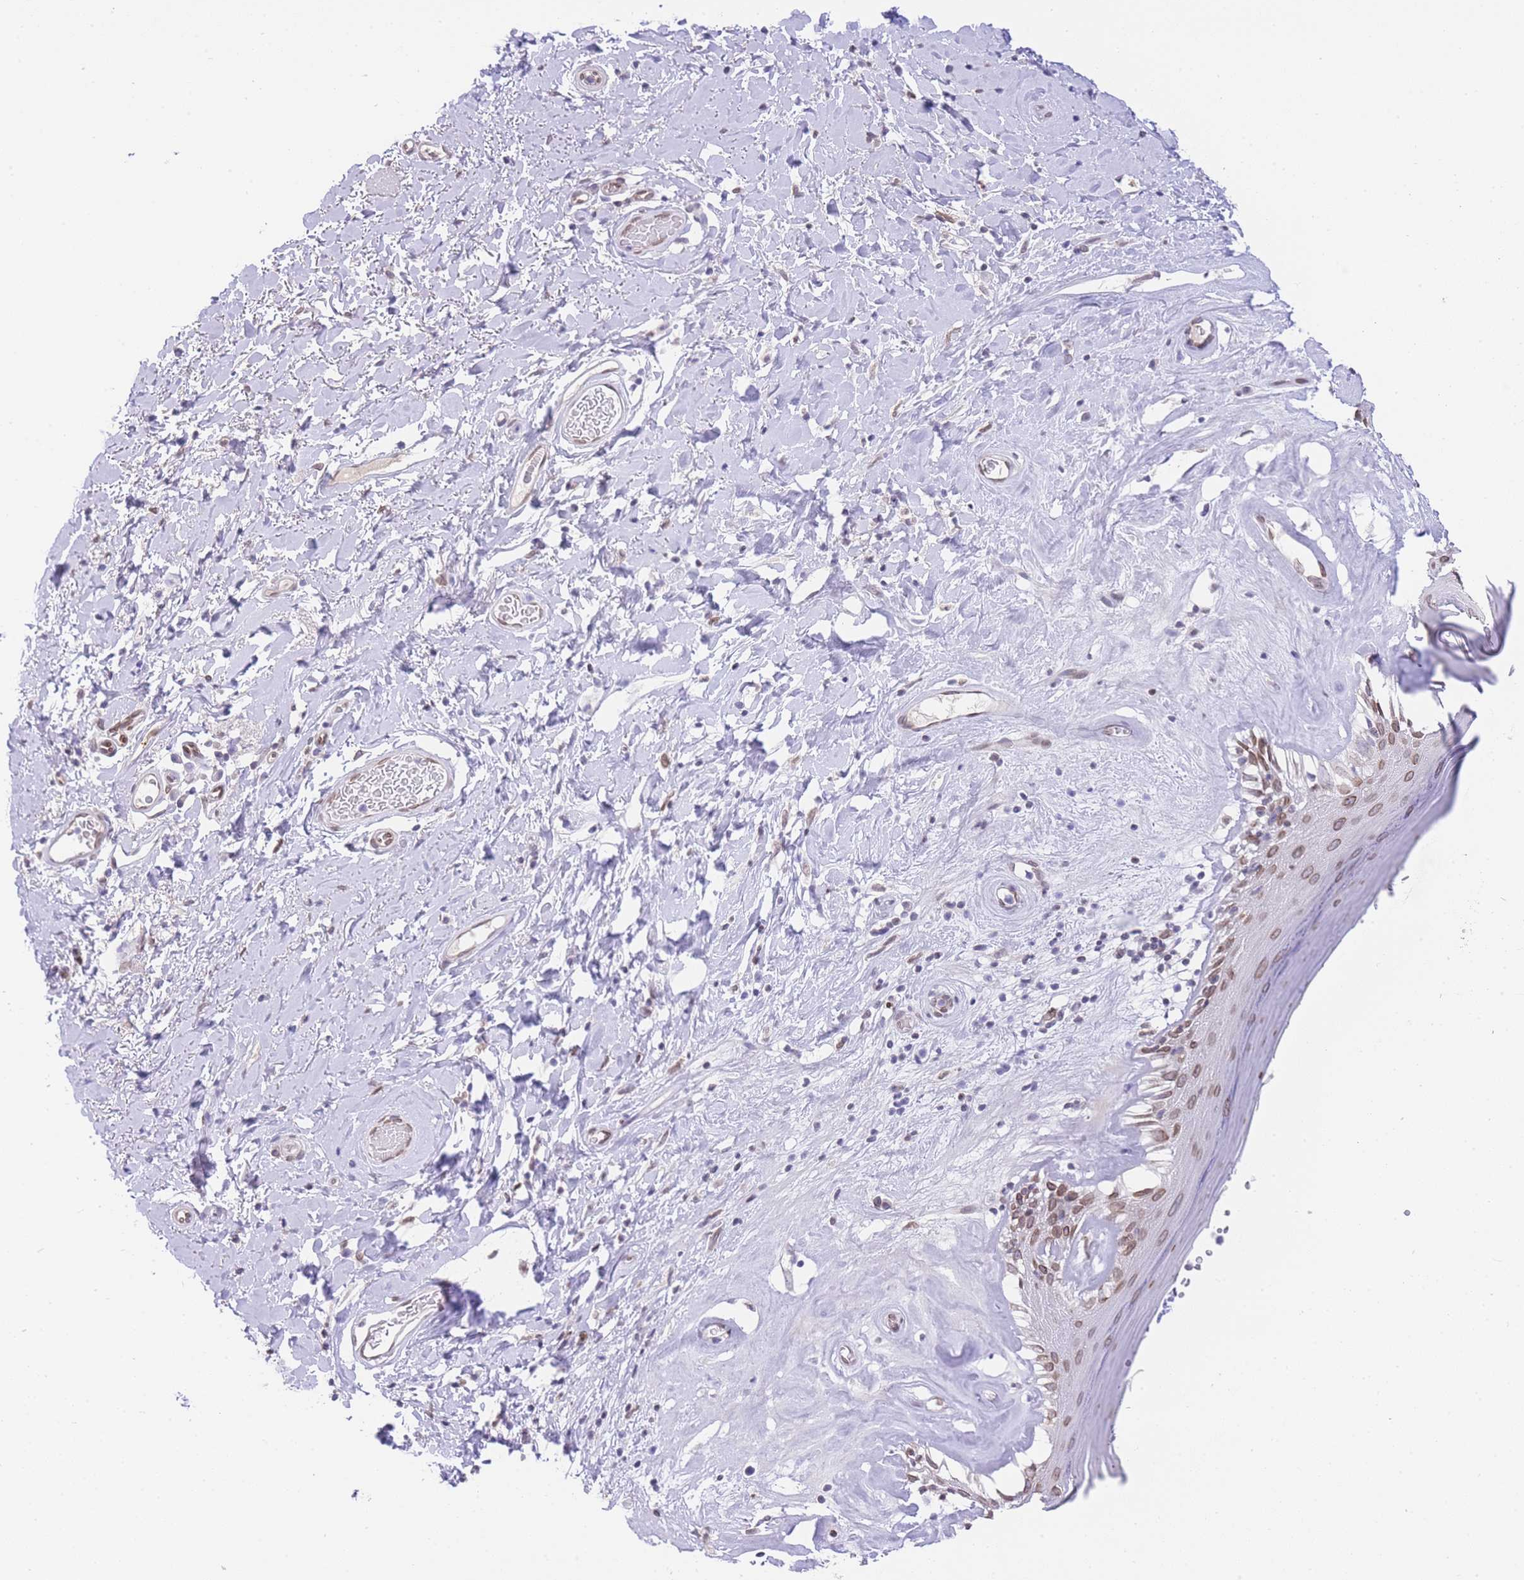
{"staining": {"intensity": "moderate", "quantity": ">75%", "location": "nuclear"}, "tissue": "skin", "cell_type": "Epidermal cells", "image_type": "normal", "snomed": [{"axis": "morphology", "description": "Normal tissue, NOS"}, {"axis": "morphology", "description": "Inflammation, NOS"}, {"axis": "topography", "description": "Vulva"}], "caption": "Skin was stained to show a protein in brown. There is medium levels of moderate nuclear staining in about >75% of epidermal cells. Nuclei are stained in blue.", "gene": "OR10AD1", "patient": {"sex": "female", "age": 86}}